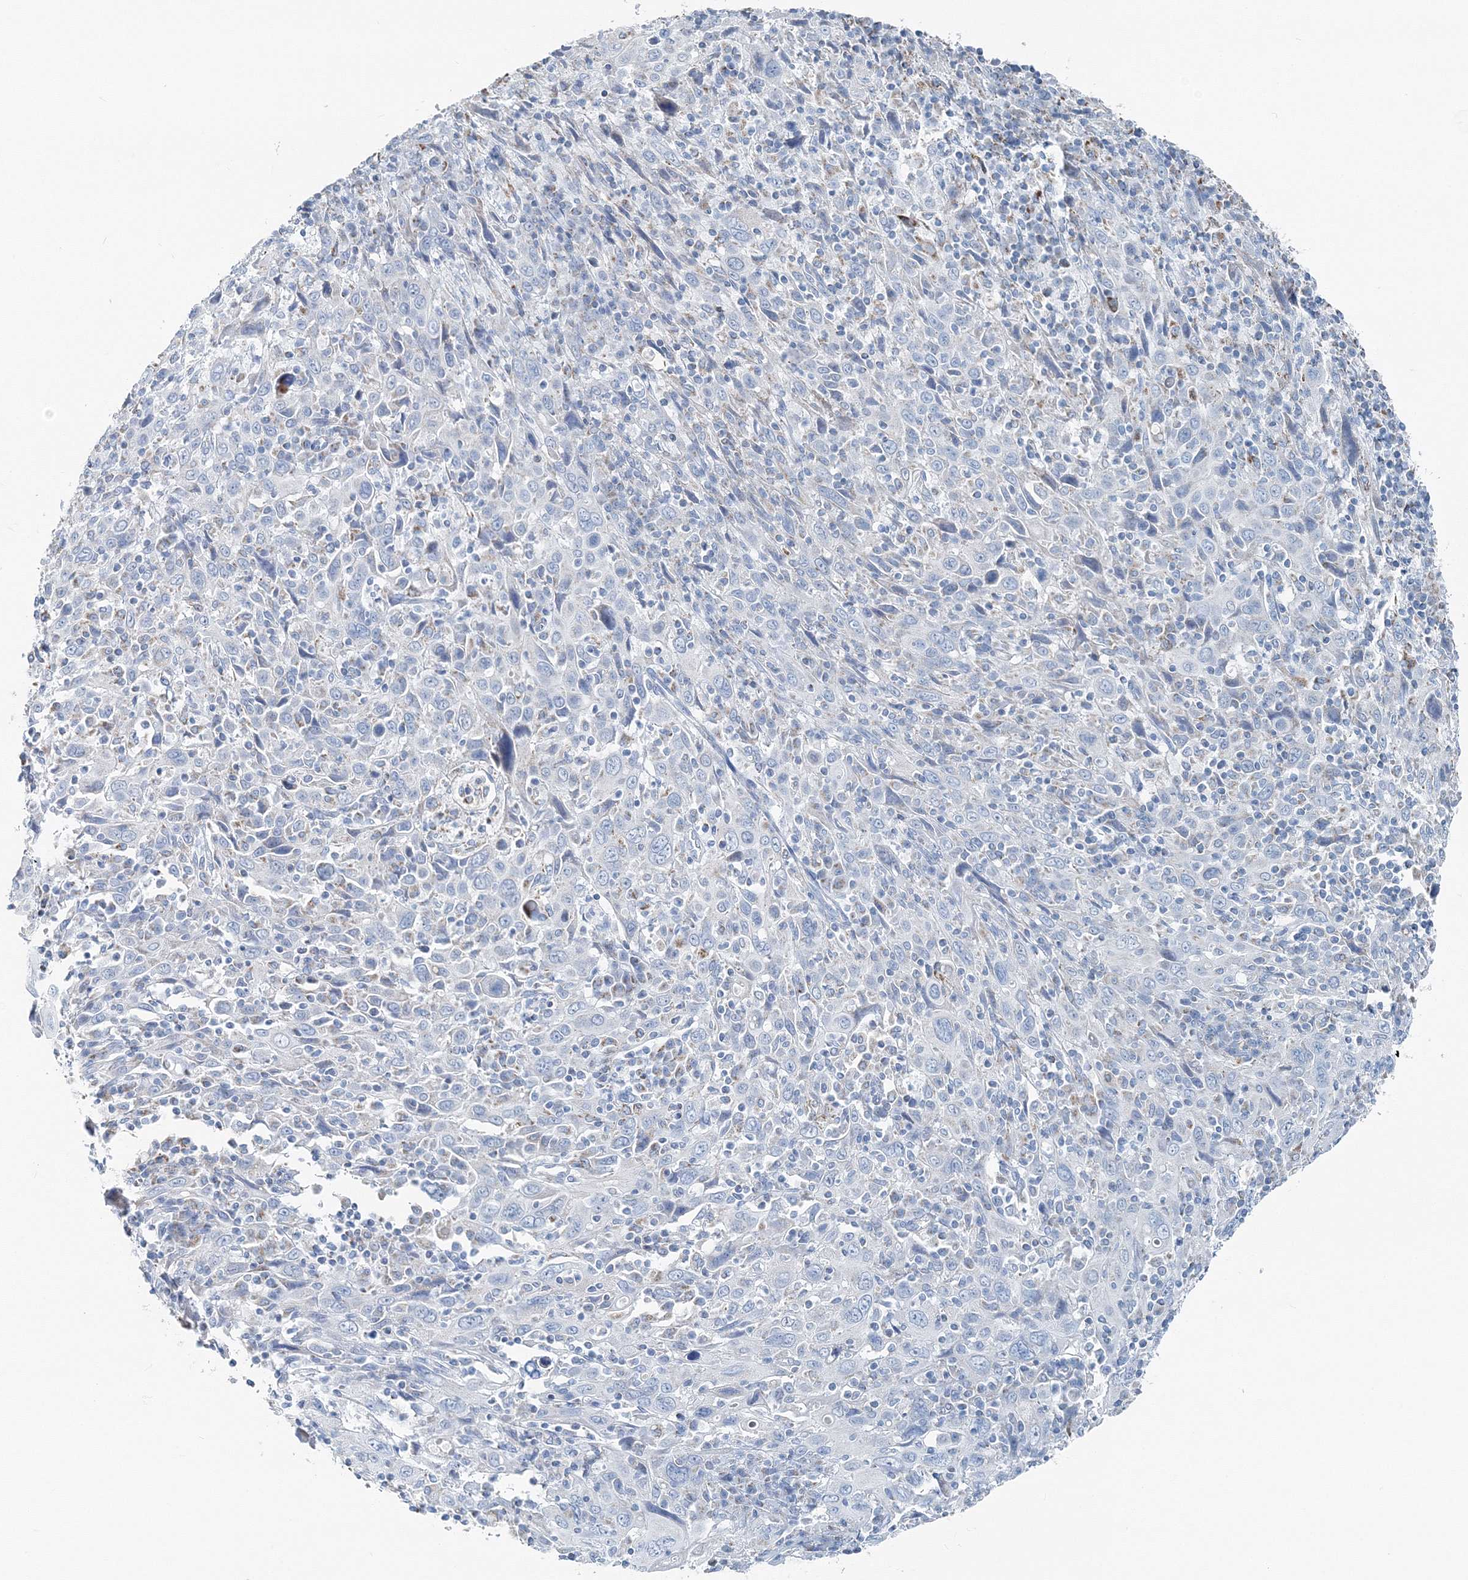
{"staining": {"intensity": "negative", "quantity": "none", "location": "none"}, "tissue": "cervical cancer", "cell_type": "Tumor cells", "image_type": "cancer", "snomed": [{"axis": "morphology", "description": "Squamous cell carcinoma, NOS"}, {"axis": "topography", "description": "Cervix"}], "caption": "Immunohistochemistry (IHC) image of squamous cell carcinoma (cervical) stained for a protein (brown), which displays no staining in tumor cells.", "gene": "GABARAPL2", "patient": {"sex": "female", "age": 46}}